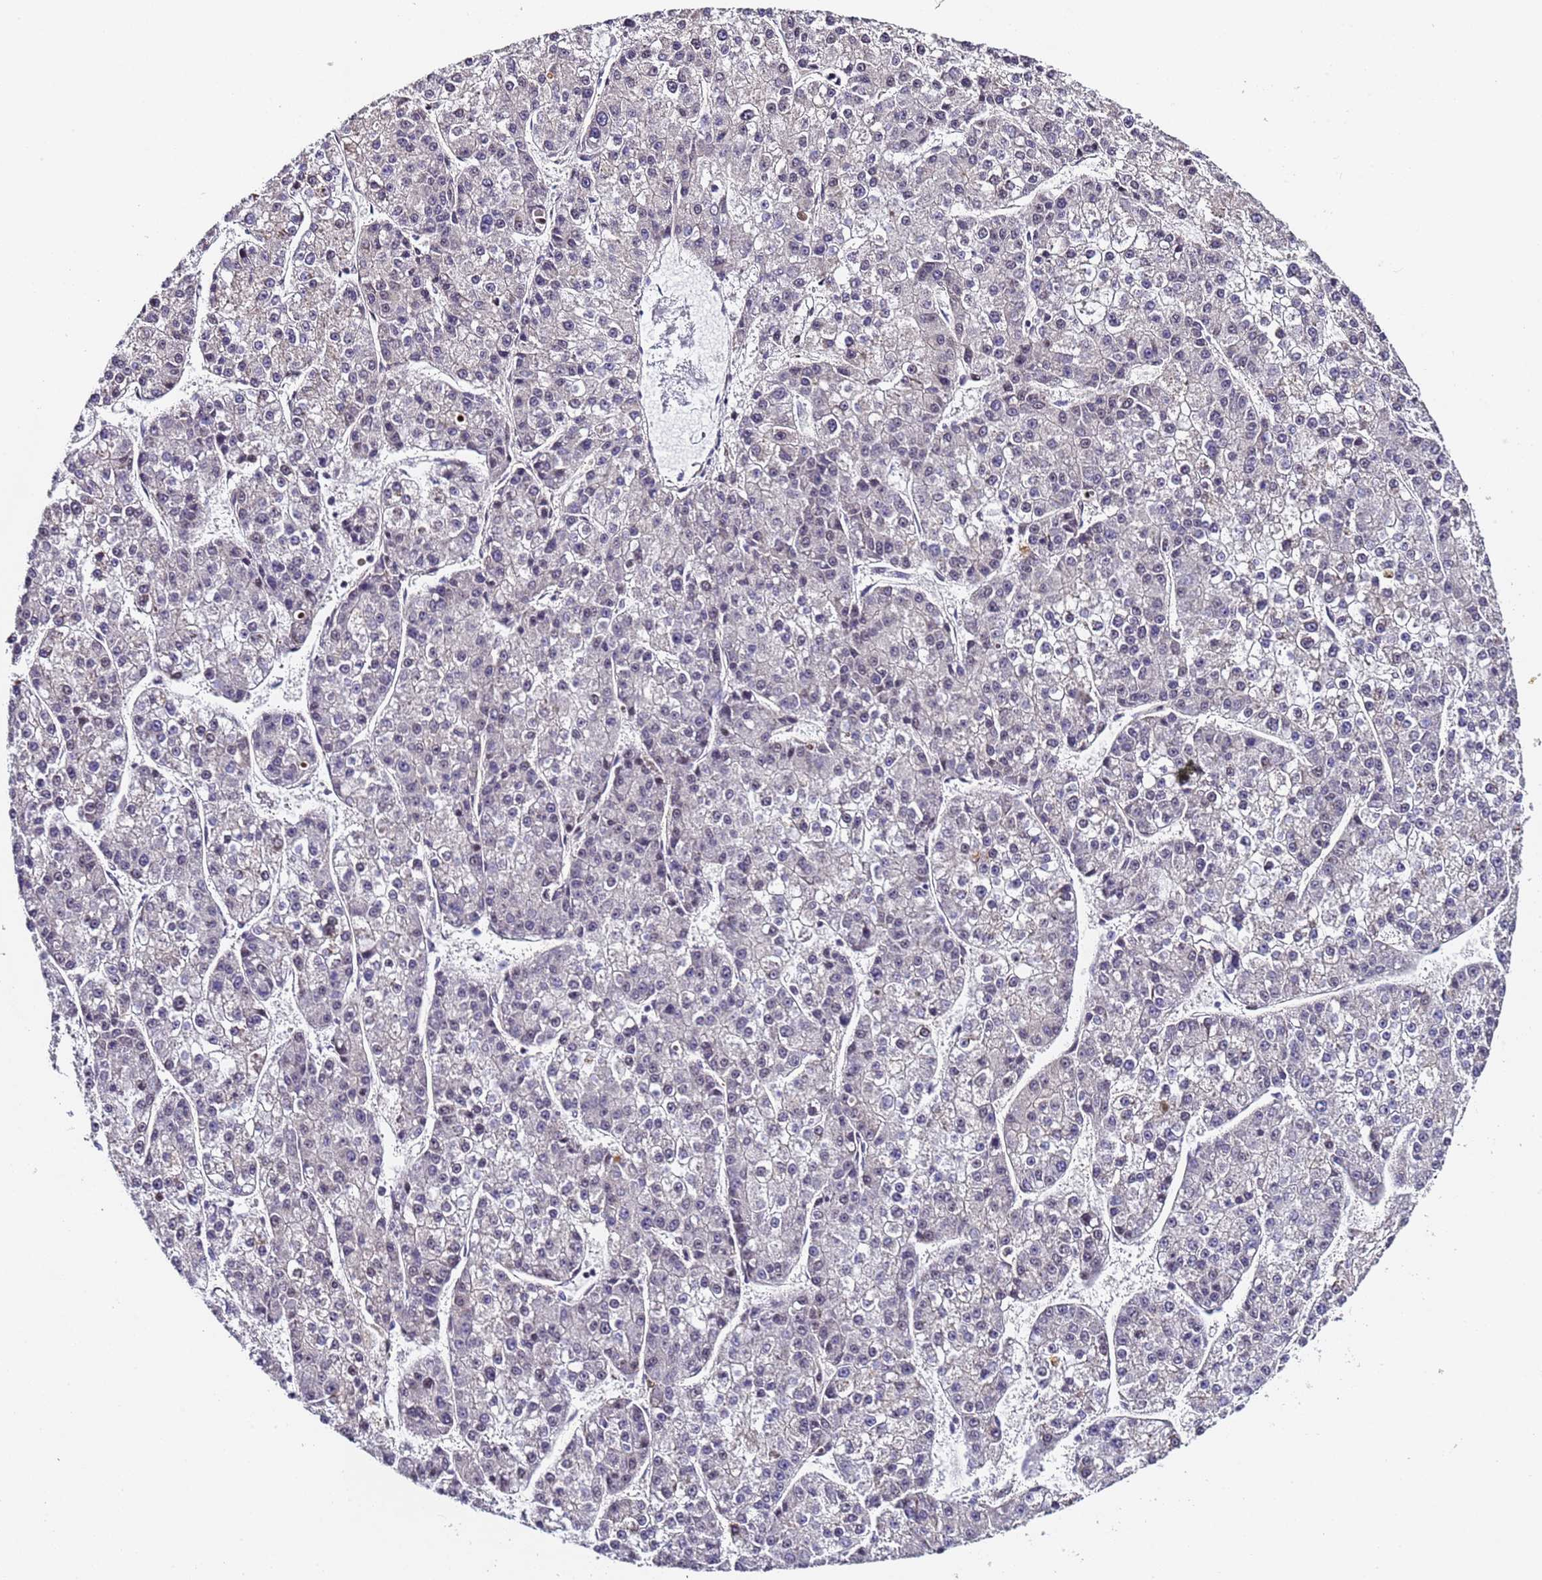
{"staining": {"intensity": "negative", "quantity": "none", "location": "none"}, "tissue": "liver cancer", "cell_type": "Tumor cells", "image_type": "cancer", "snomed": [{"axis": "morphology", "description": "Carcinoma, Hepatocellular, NOS"}, {"axis": "topography", "description": "Liver"}], "caption": "An immunohistochemistry (IHC) micrograph of hepatocellular carcinoma (liver) is shown. There is no staining in tumor cells of hepatocellular carcinoma (liver).", "gene": "FNBP4", "patient": {"sex": "female", "age": 73}}